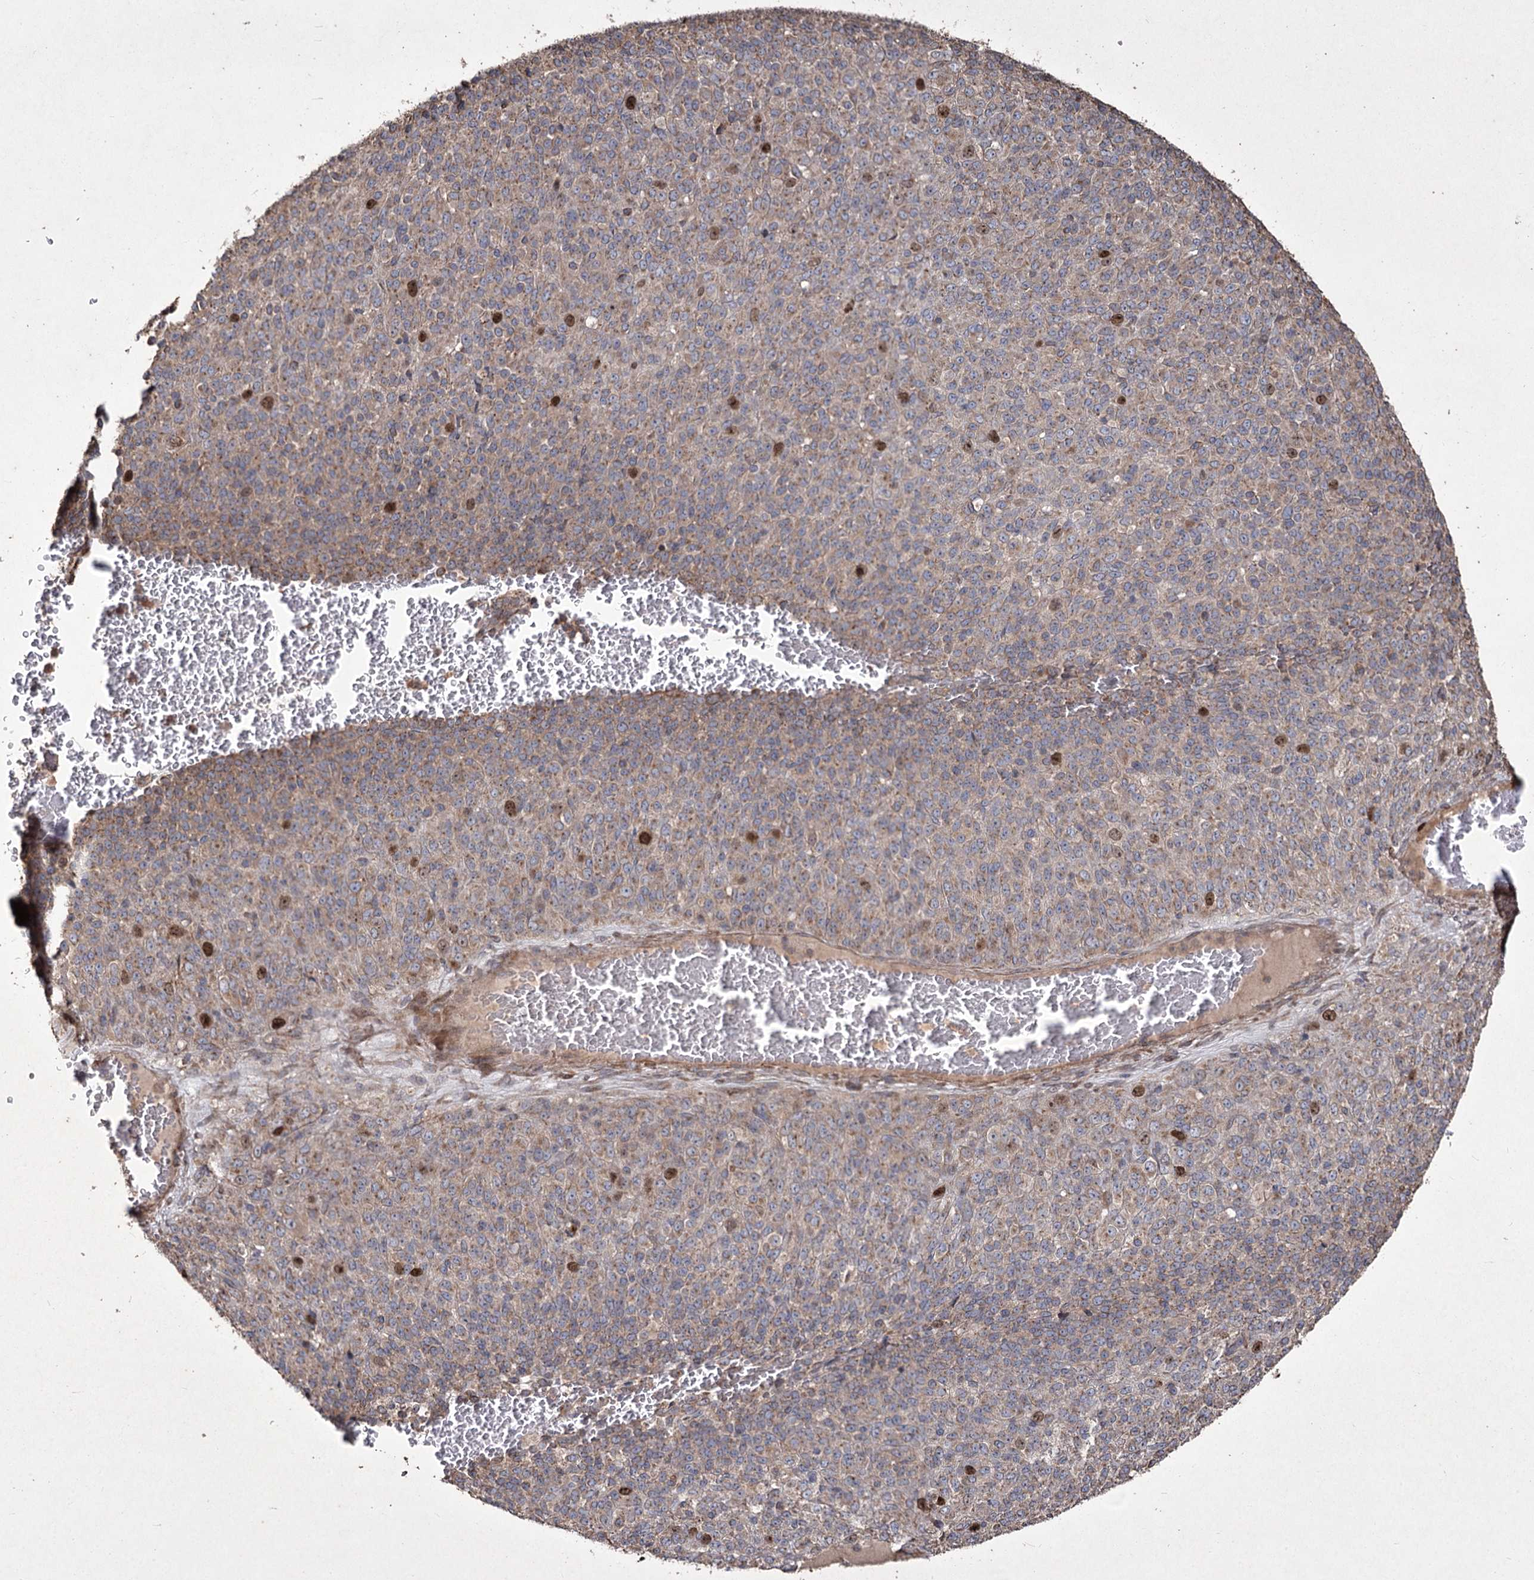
{"staining": {"intensity": "moderate", "quantity": "<25%", "location": "nuclear"}, "tissue": "melanoma", "cell_type": "Tumor cells", "image_type": "cancer", "snomed": [{"axis": "morphology", "description": "Malignant melanoma, Metastatic site"}, {"axis": "topography", "description": "Brain"}], "caption": "Tumor cells exhibit low levels of moderate nuclear positivity in approximately <25% of cells in malignant melanoma (metastatic site).", "gene": "PRC1", "patient": {"sex": "female", "age": 56}}